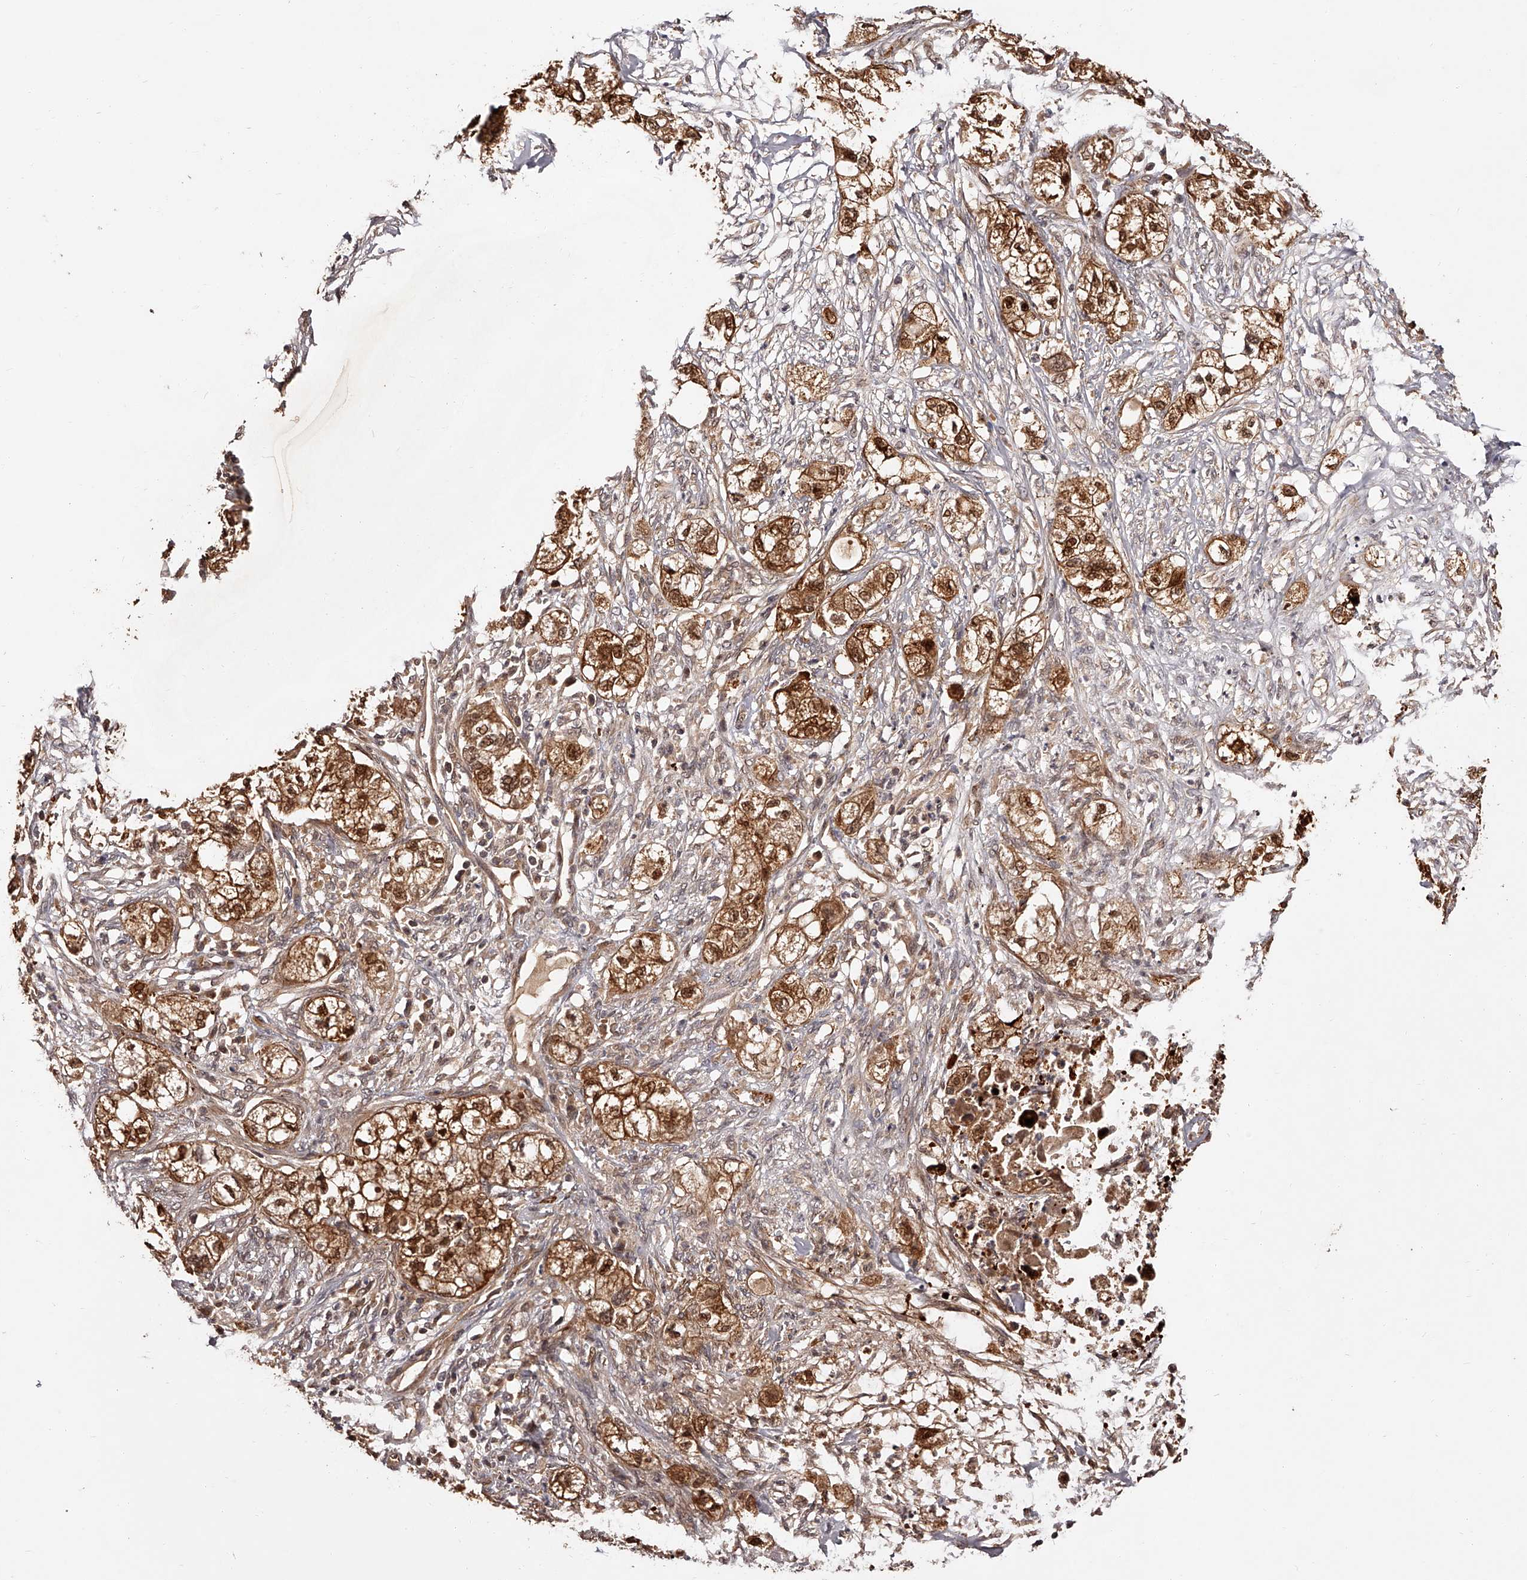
{"staining": {"intensity": "strong", "quantity": ">75%", "location": "cytoplasmic/membranous,nuclear"}, "tissue": "pancreatic cancer", "cell_type": "Tumor cells", "image_type": "cancer", "snomed": [{"axis": "morphology", "description": "Adenocarcinoma, NOS"}, {"axis": "topography", "description": "Pancreas"}], "caption": "This micrograph shows pancreatic cancer stained with IHC to label a protein in brown. The cytoplasmic/membranous and nuclear of tumor cells show strong positivity for the protein. Nuclei are counter-stained blue.", "gene": "CUL7", "patient": {"sex": "female", "age": 78}}